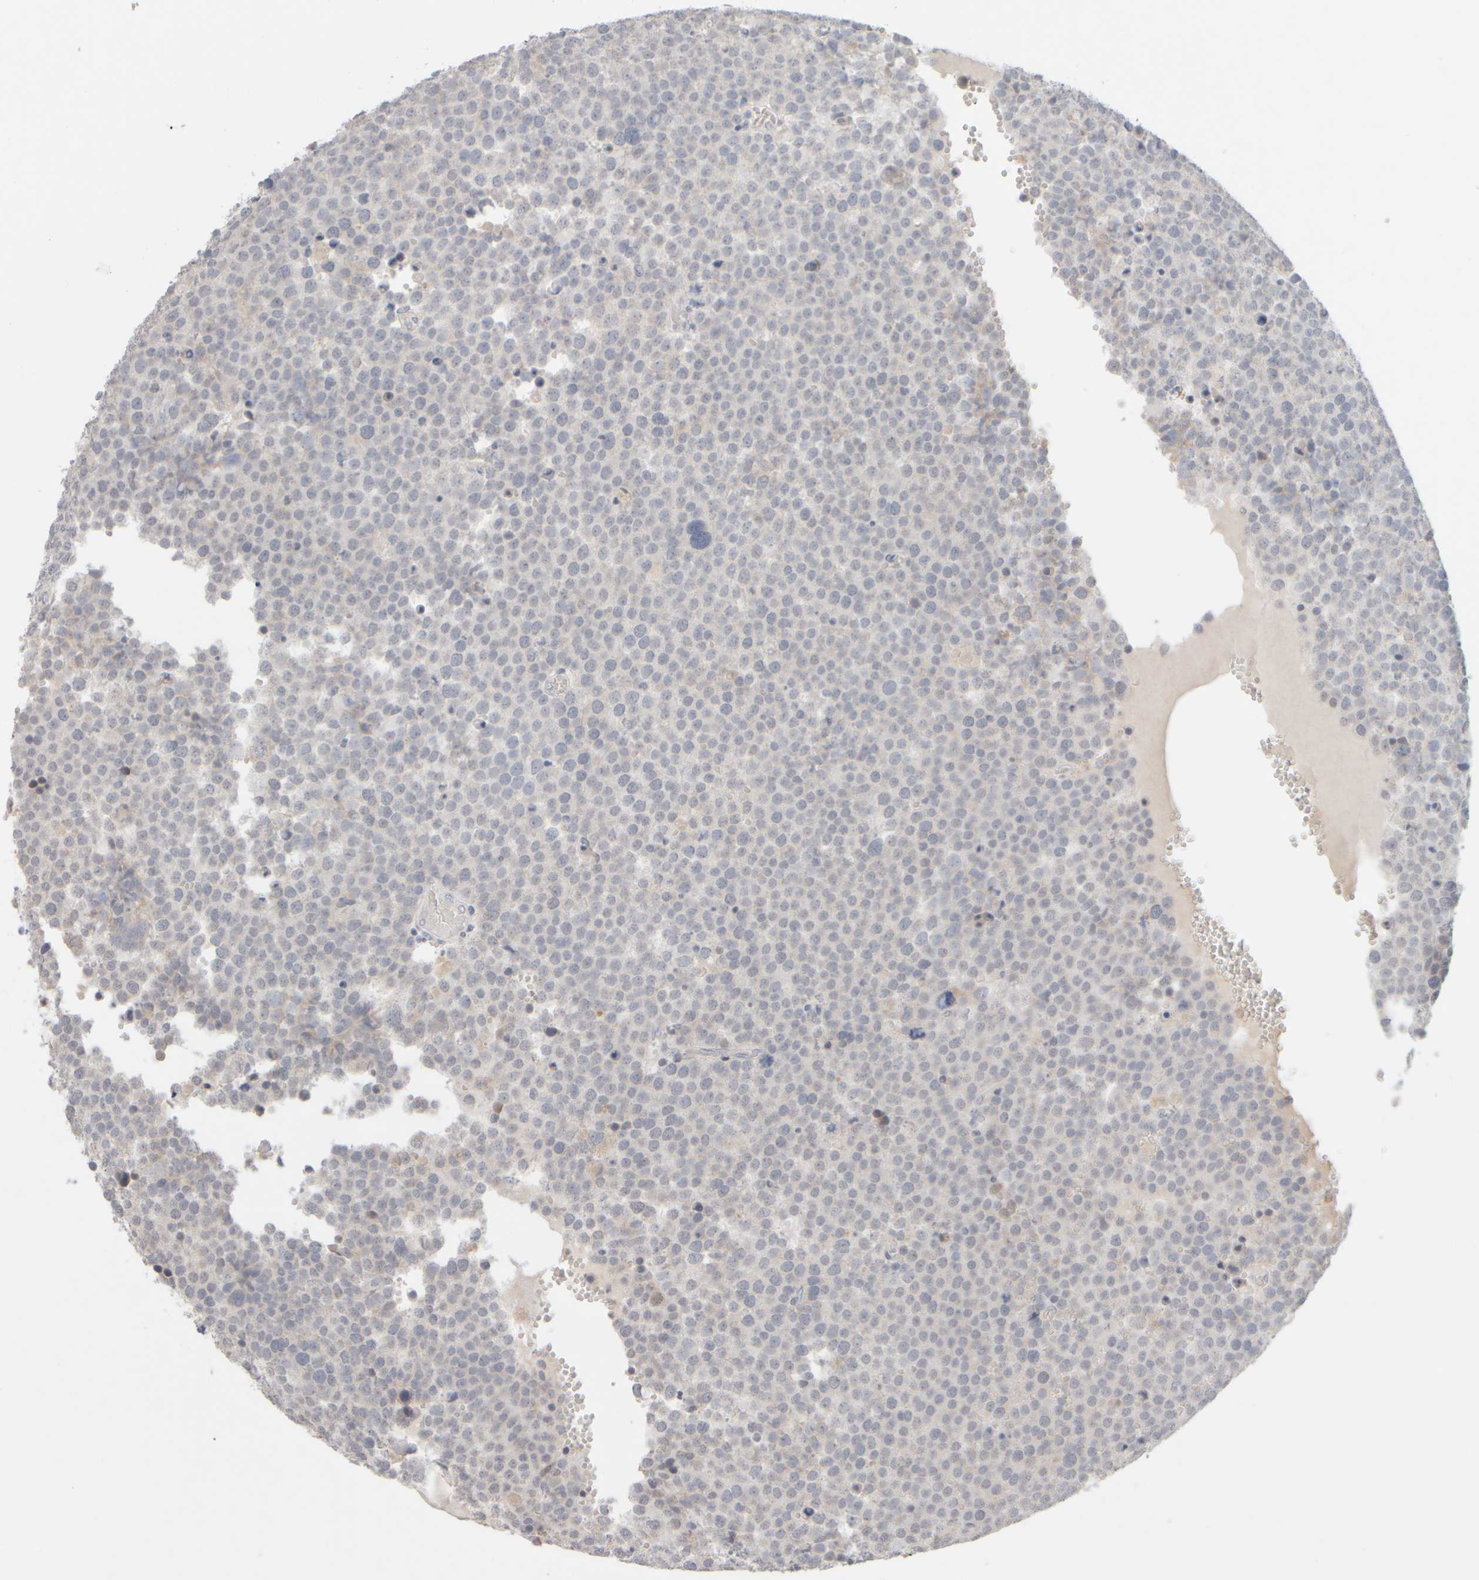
{"staining": {"intensity": "negative", "quantity": "none", "location": "none"}, "tissue": "testis cancer", "cell_type": "Tumor cells", "image_type": "cancer", "snomed": [{"axis": "morphology", "description": "Seminoma, NOS"}, {"axis": "topography", "description": "Testis"}], "caption": "Micrograph shows no significant protein positivity in tumor cells of testis seminoma.", "gene": "ZNF112", "patient": {"sex": "male", "age": 71}}